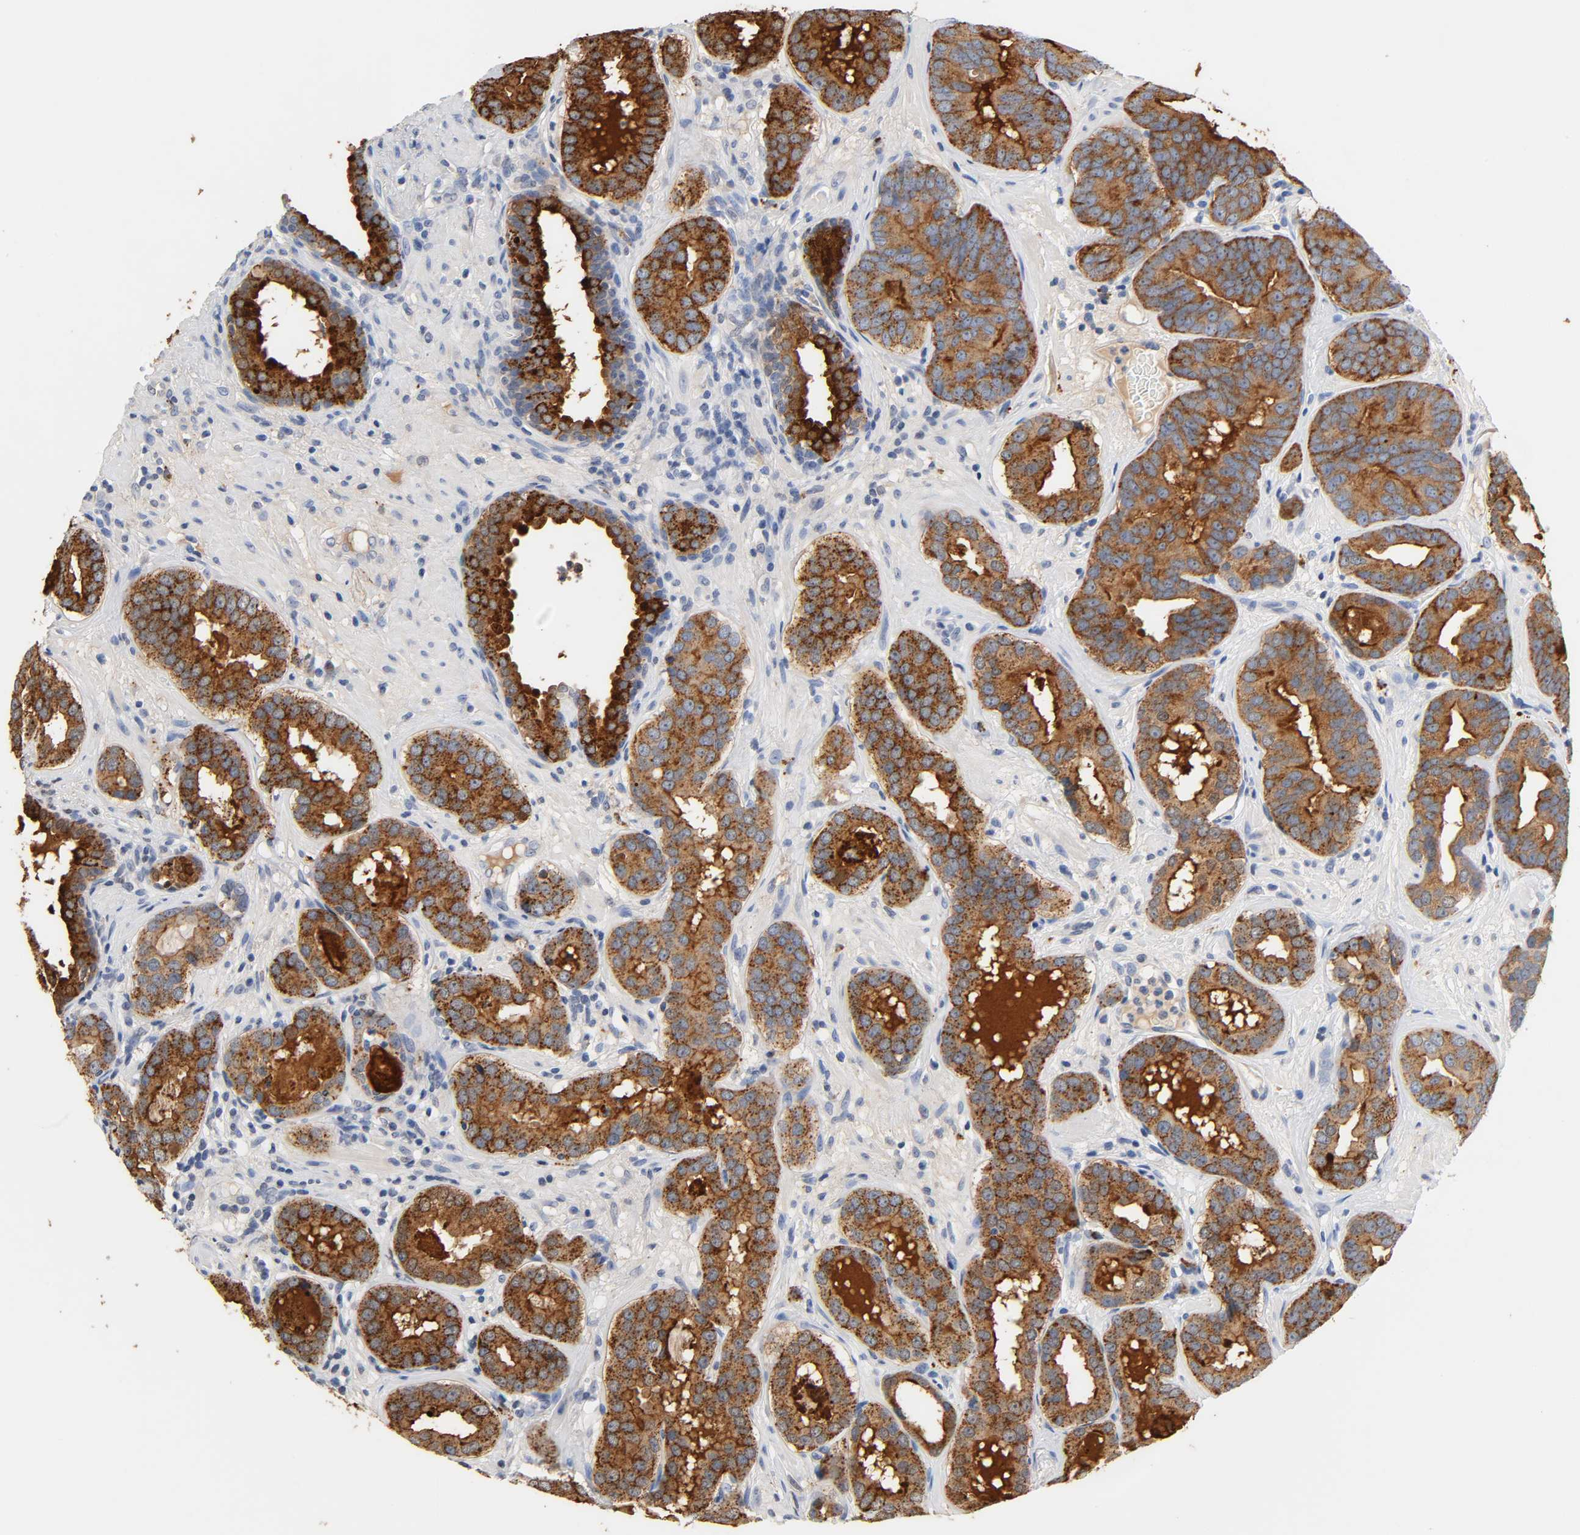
{"staining": {"intensity": "strong", "quantity": ">75%", "location": "cytoplasmic/membranous,nuclear"}, "tissue": "prostate cancer", "cell_type": "Tumor cells", "image_type": "cancer", "snomed": [{"axis": "morphology", "description": "Adenocarcinoma, Low grade"}, {"axis": "topography", "description": "Prostate"}], "caption": "Protein expression analysis of human prostate cancer reveals strong cytoplasmic/membranous and nuclear expression in approximately >75% of tumor cells.", "gene": "ACP3", "patient": {"sex": "male", "age": 59}}